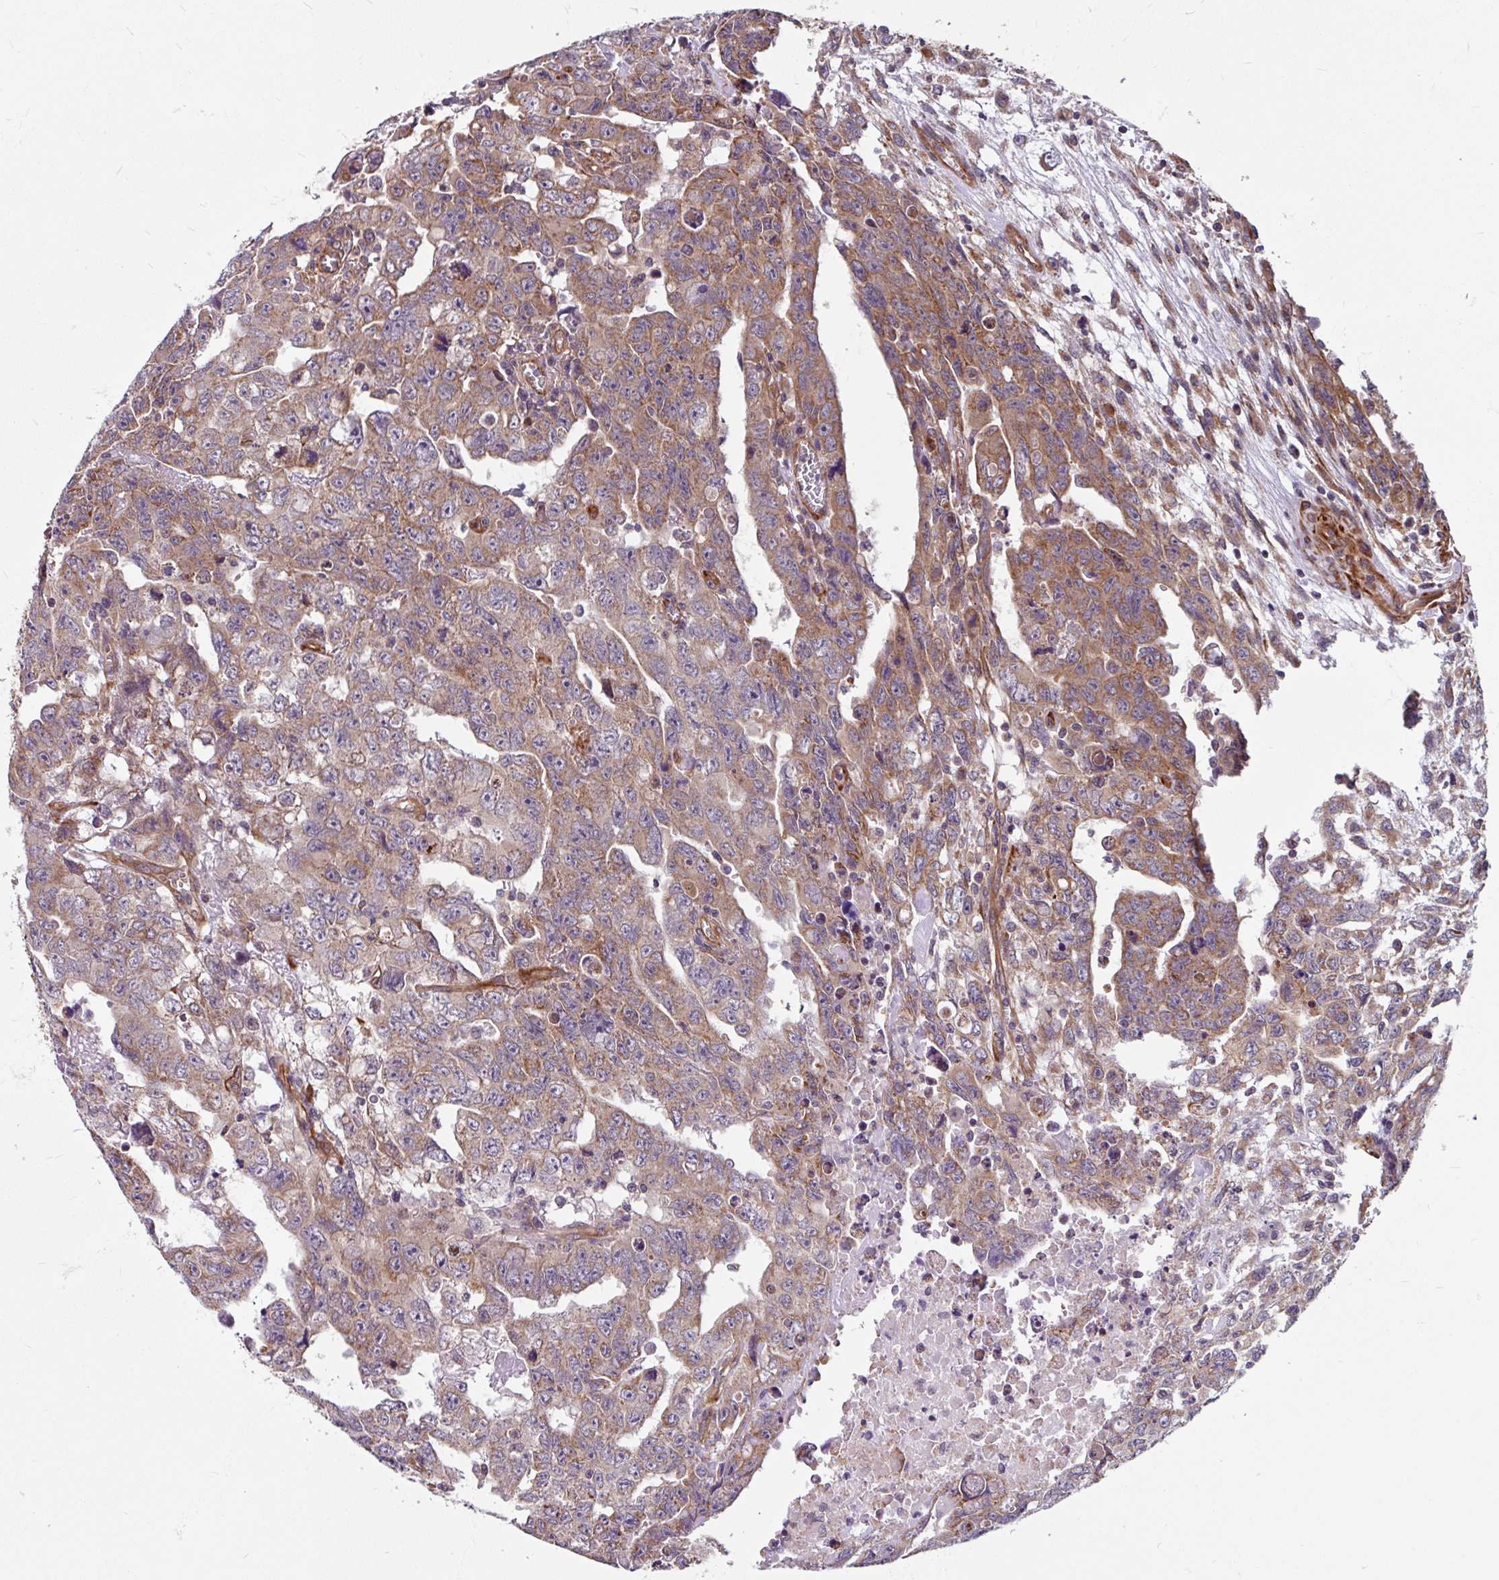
{"staining": {"intensity": "moderate", "quantity": ">75%", "location": "cytoplasmic/membranous"}, "tissue": "testis cancer", "cell_type": "Tumor cells", "image_type": "cancer", "snomed": [{"axis": "morphology", "description": "Carcinoma, Embryonal, NOS"}, {"axis": "topography", "description": "Testis"}], "caption": "High-magnification brightfield microscopy of testis cancer stained with DAB (brown) and counterstained with hematoxylin (blue). tumor cells exhibit moderate cytoplasmic/membranous expression is present in about>75% of cells. Immunohistochemistry stains the protein in brown and the nuclei are stained blue.", "gene": "DAAM2", "patient": {"sex": "male", "age": 24}}